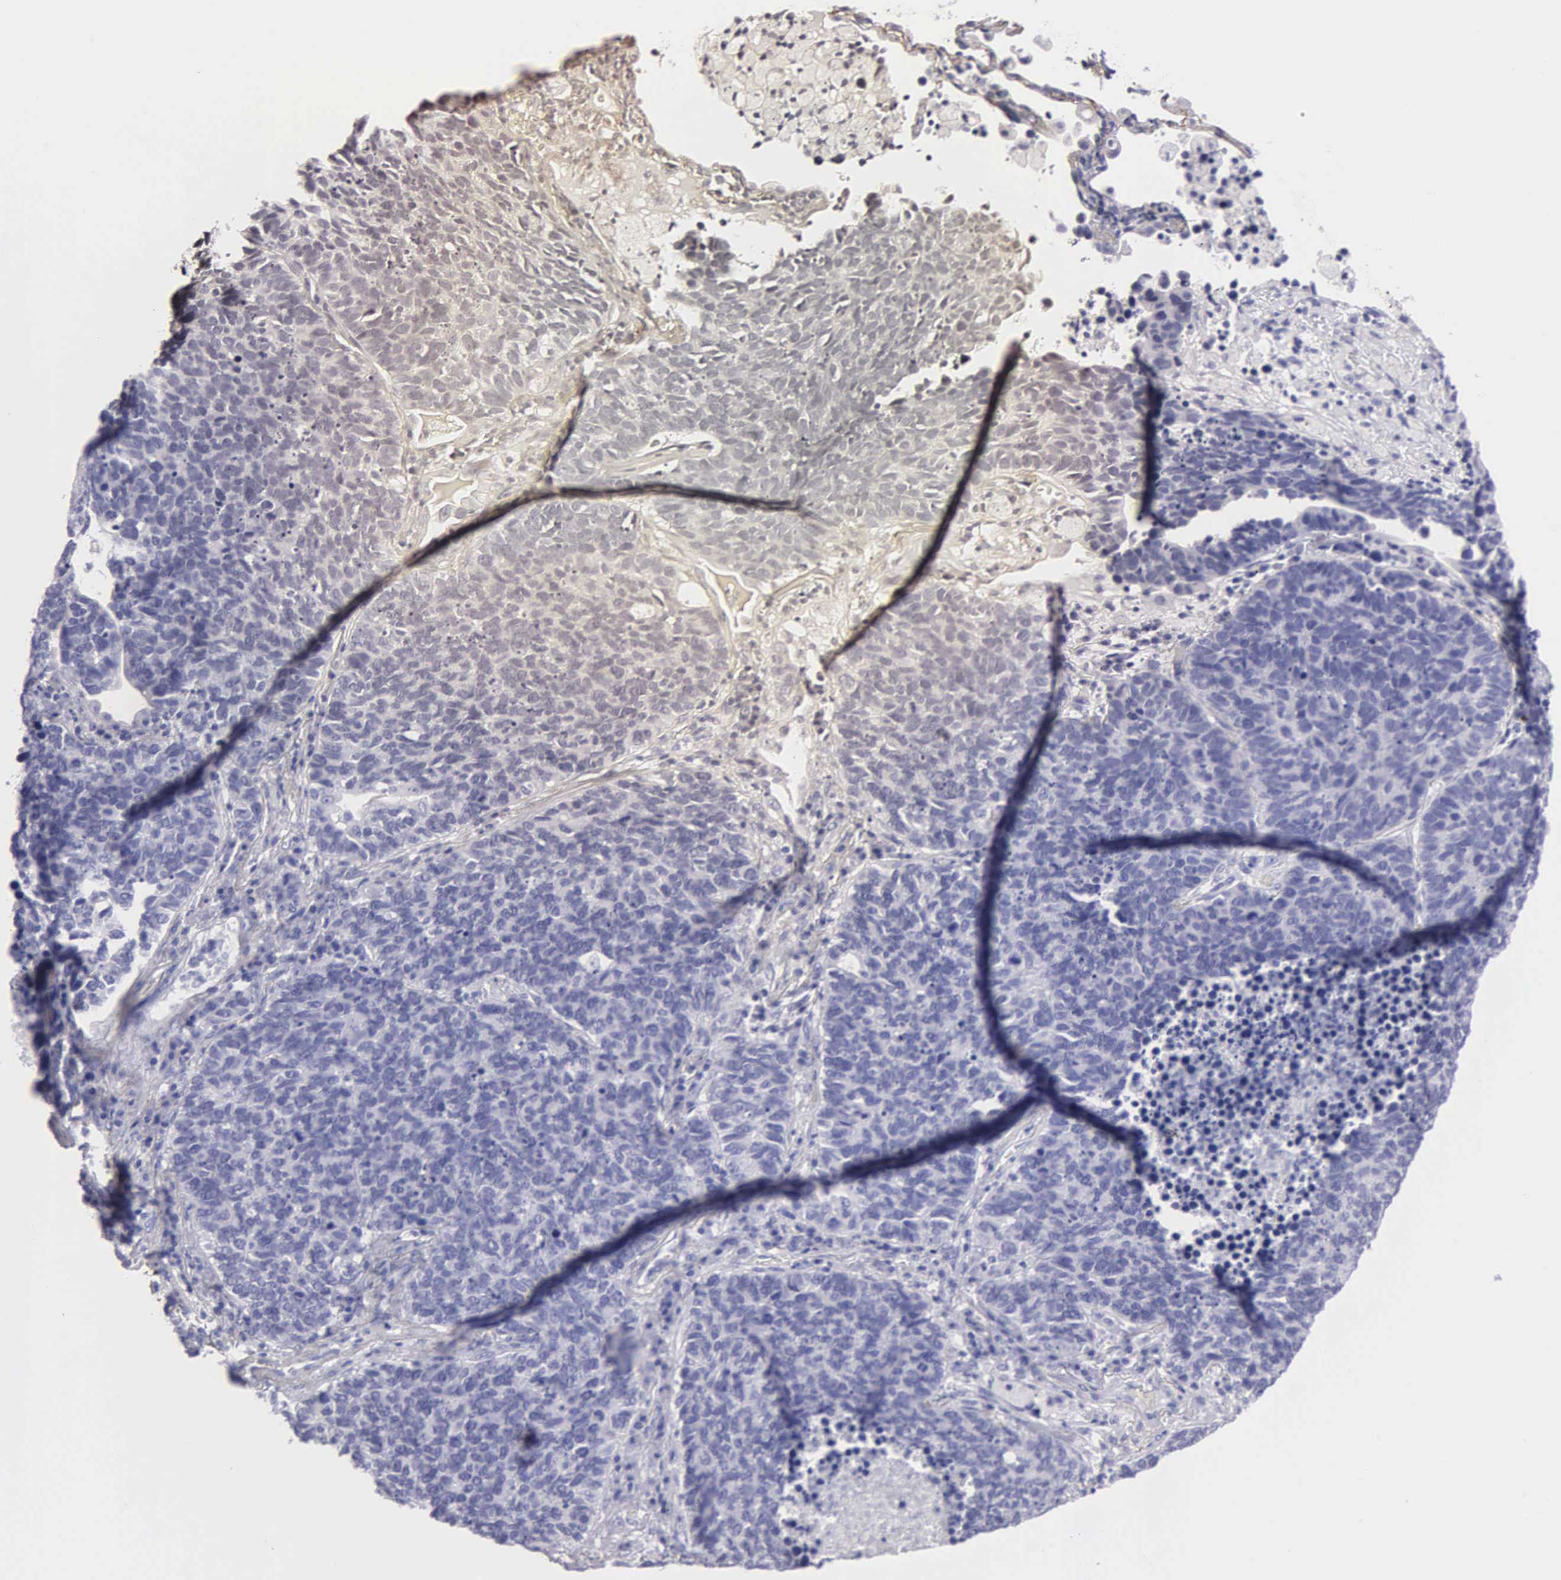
{"staining": {"intensity": "negative", "quantity": "none", "location": "none"}, "tissue": "lung cancer", "cell_type": "Tumor cells", "image_type": "cancer", "snomed": [{"axis": "morphology", "description": "Neoplasm, malignant, NOS"}, {"axis": "topography", "description": "Lung"}], "caption": "Tumor cells are negative for brown protein staining in lung cancer (neoplasm (malignant)). (DAB immunohistochemistry visualized using brightfield microscopy, high magnification).", "gene": "FBLN5", "patient": {"sex": "female", "age": 75}}